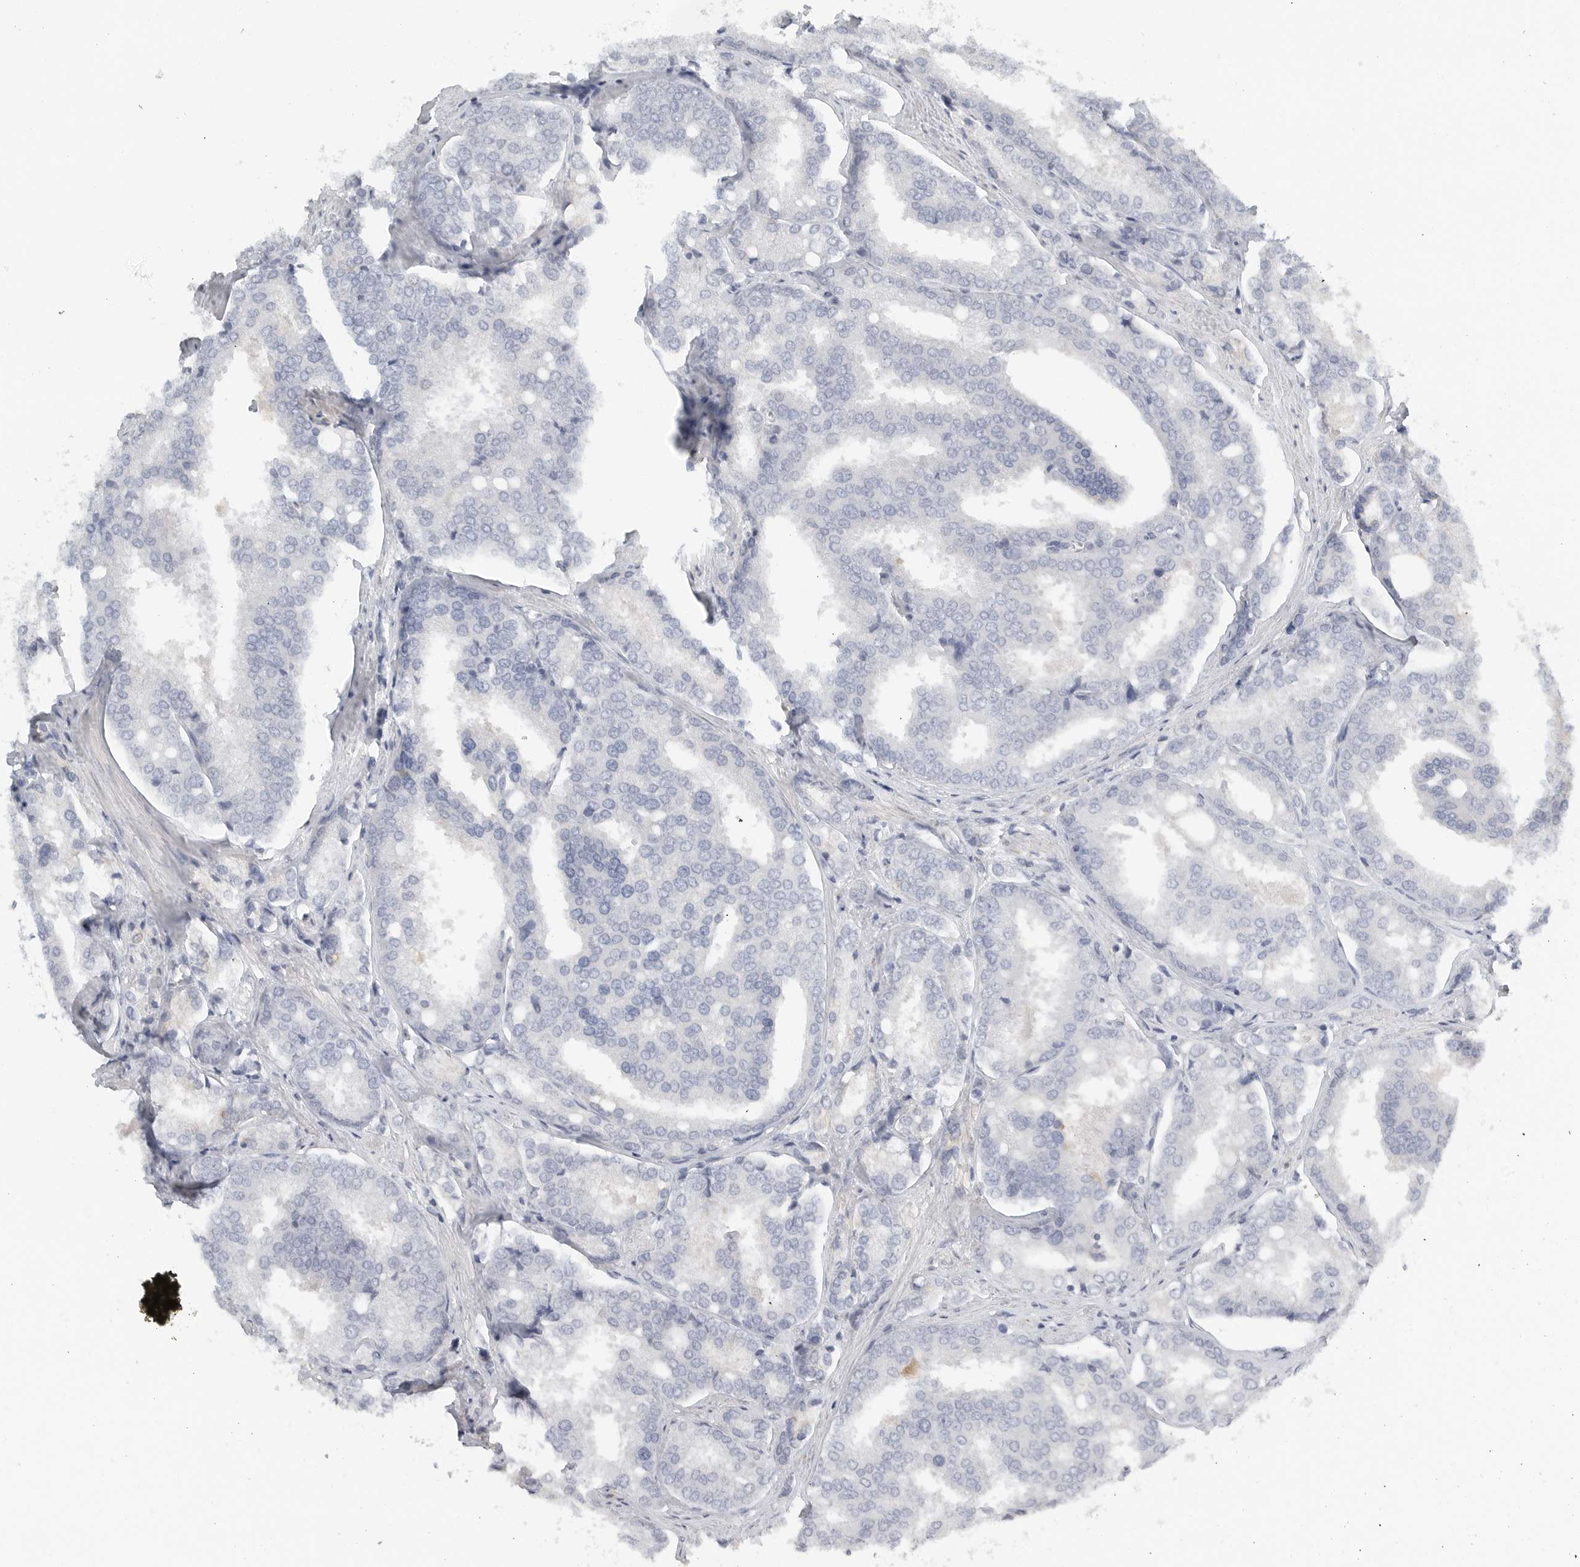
{"staining": {"intensity": "negative", "quantity": "none", "location": "none"}, "tissue": "prostate cancer", "cell_type": "Tumor cells", "image_type": "cancer", "snomed": [{"axis": "morphology", "description": "Adenocarcinoma, High grade"}, {"axis": "topography", "description": "Prostate"}], "caption": "Tumor cells show no significant expression in adenocarcinoma (high-grade) (prostate). Nuclei are stained in blue.", "gene": "PAM", "patient": {"sex": "male", "age": 50}}